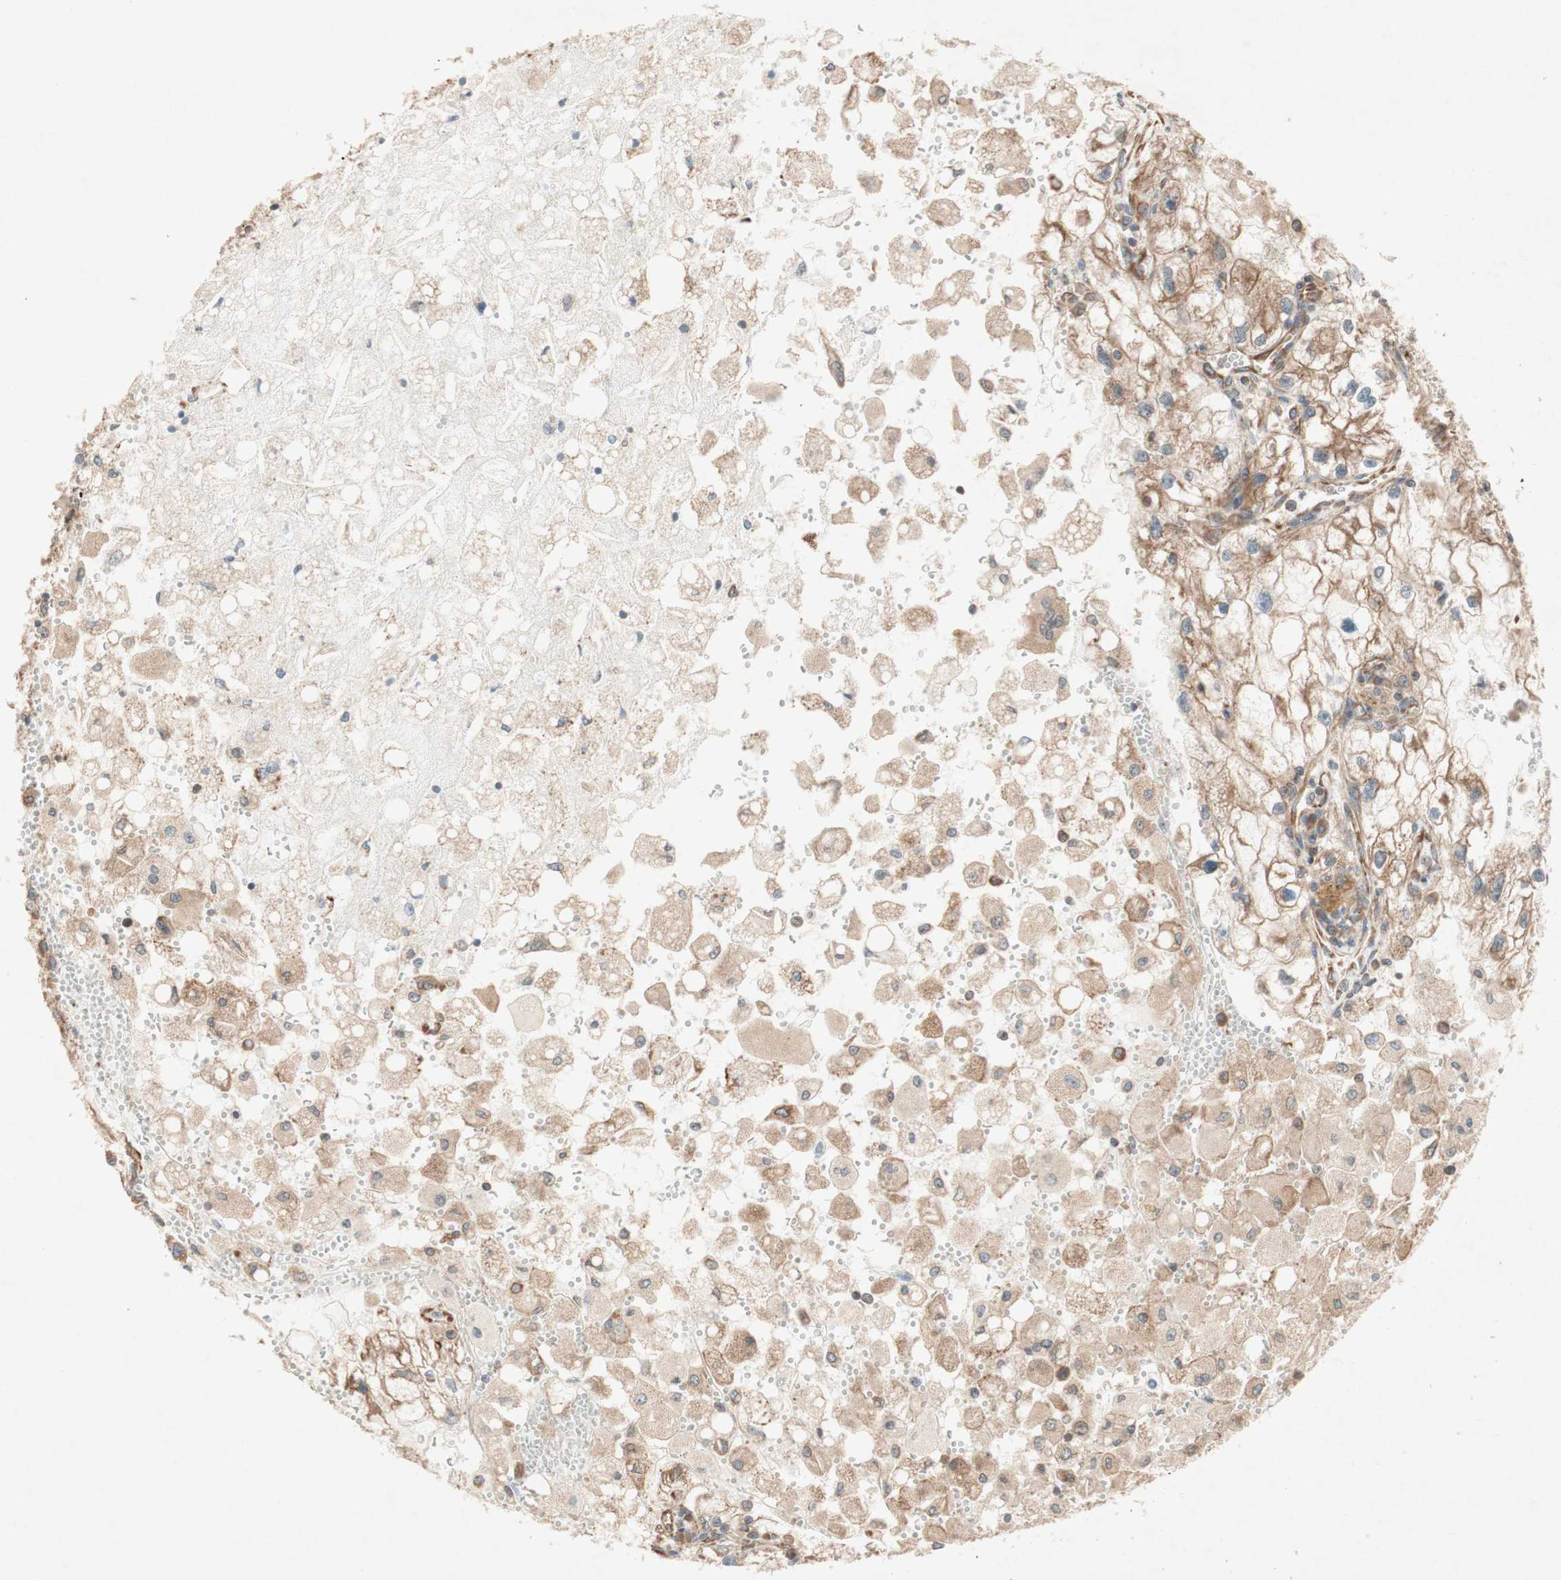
{"staining": {"intensity": "moderate", "quantity": ">75%", "location": "cytoplasmic/membranous"}, "tissue": "renal cancer", "cell_type": "Tumor cells", "image_type": "cancer", "snomed": [{"axis": "morphology", "description": "Adenocarcinoma, NOS"}, {"axis": "topography", "description": "Kidney"}], "caption": "An image showing moderate cytoplasmic/membranous positivity in about >75% of tumor cells in renal cancer (adenocarcinoma), as visualized by brown immunohistochemical staining.", "gene": "SOCS2", "patient": {"sex": "female", "age": 70}}